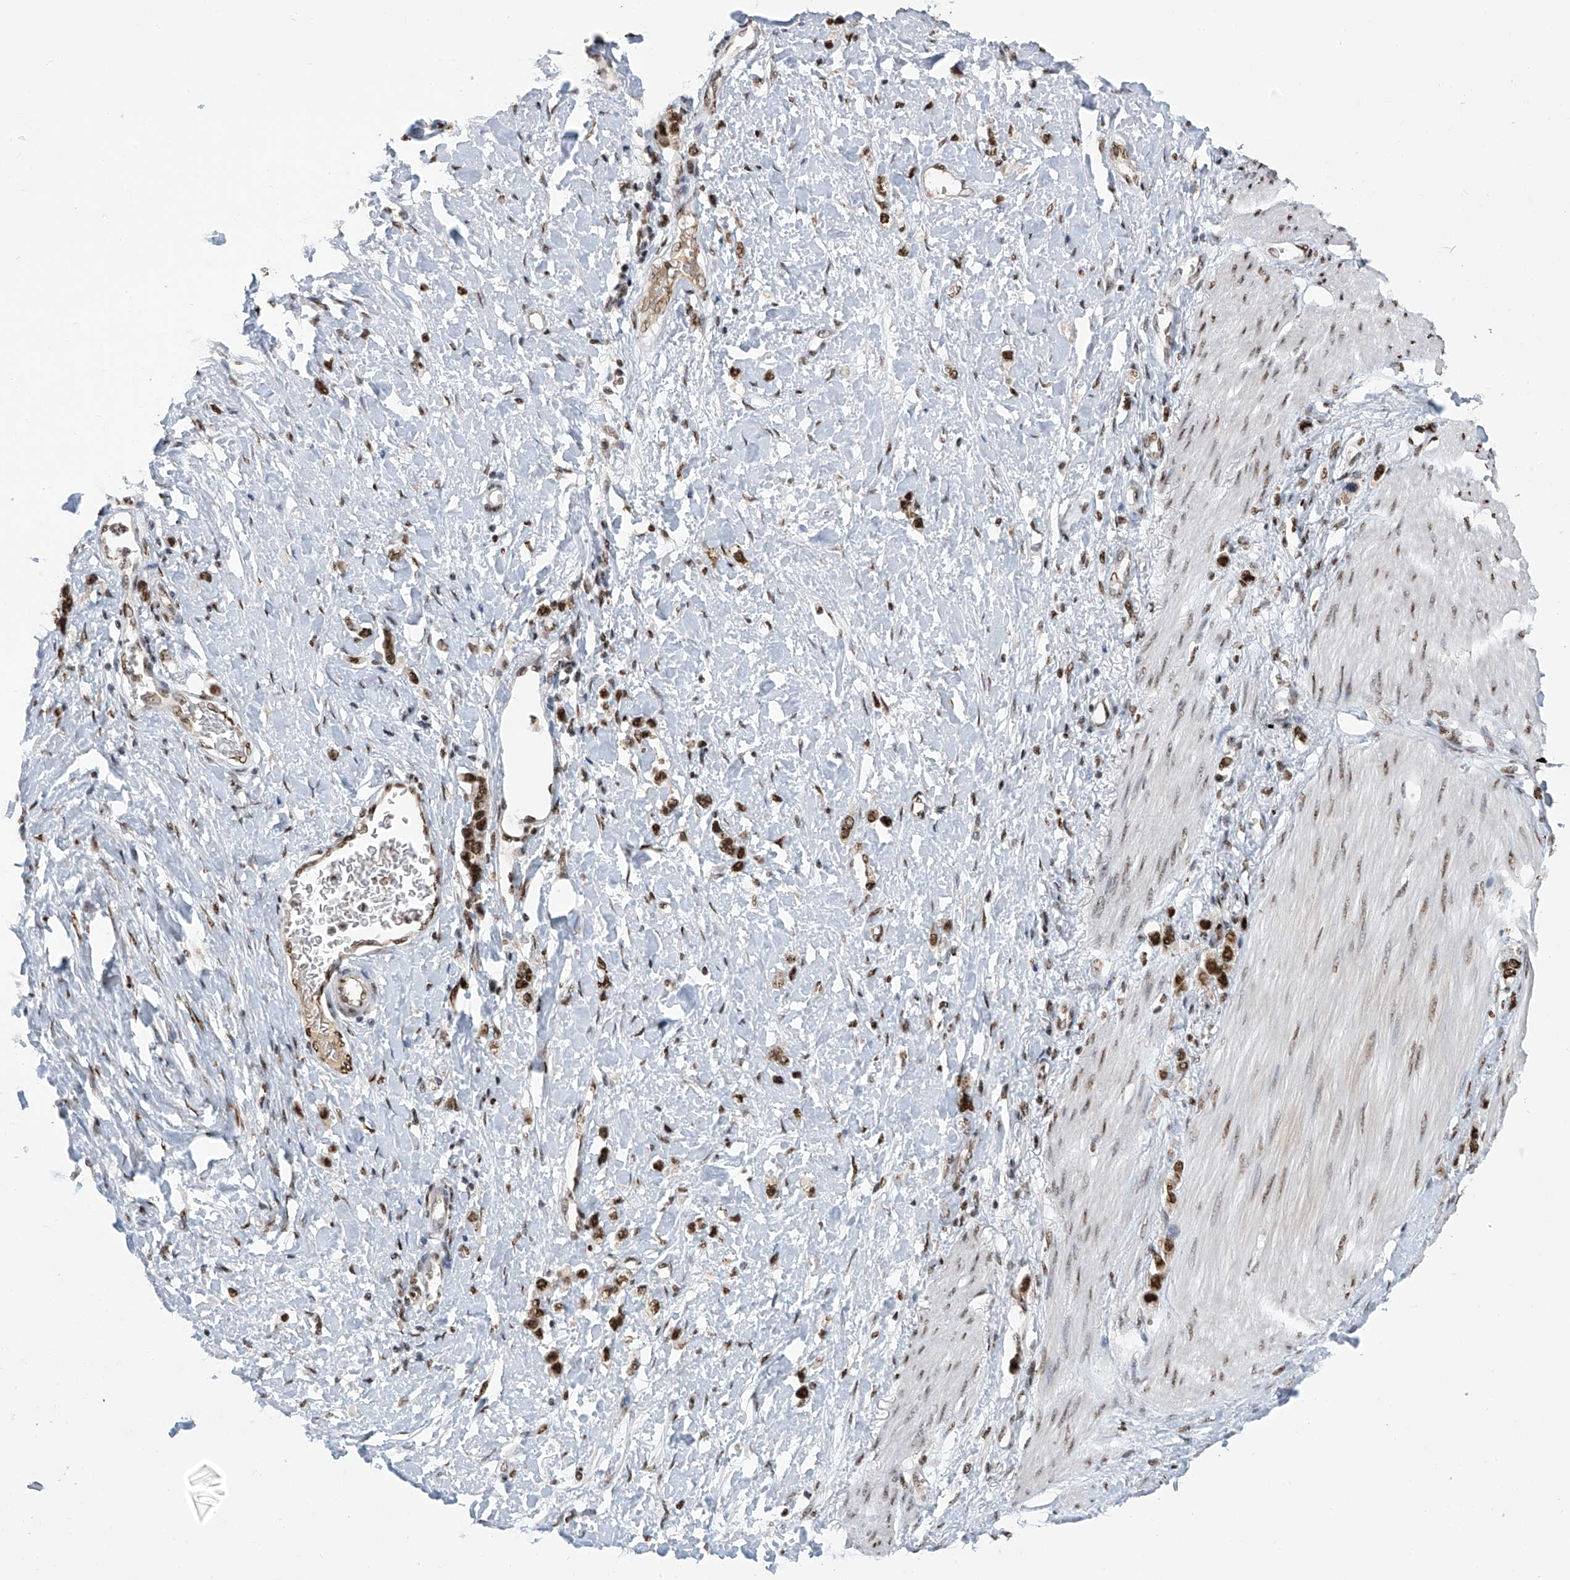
{"staining": {"intensity": "strong", "quantity": ">75%", "location": "nuclear"}, "tissue": "stomach cancer", "cell_type": "Tumor cells", "image_type": "cancer", "snomed": [{"axis": "morphology", "description": "Adenocarcinoma, NOS"}, {"axis": "topography", "description": "Stomach"}], "caption": "Stomach adenocarcinoma stained for a protein (brown) demonstrates strong nuclear positive staining in approximately >75% of tumor cells.", "gene": "APLF", "patient": {"sex": "female", "age": 65}}